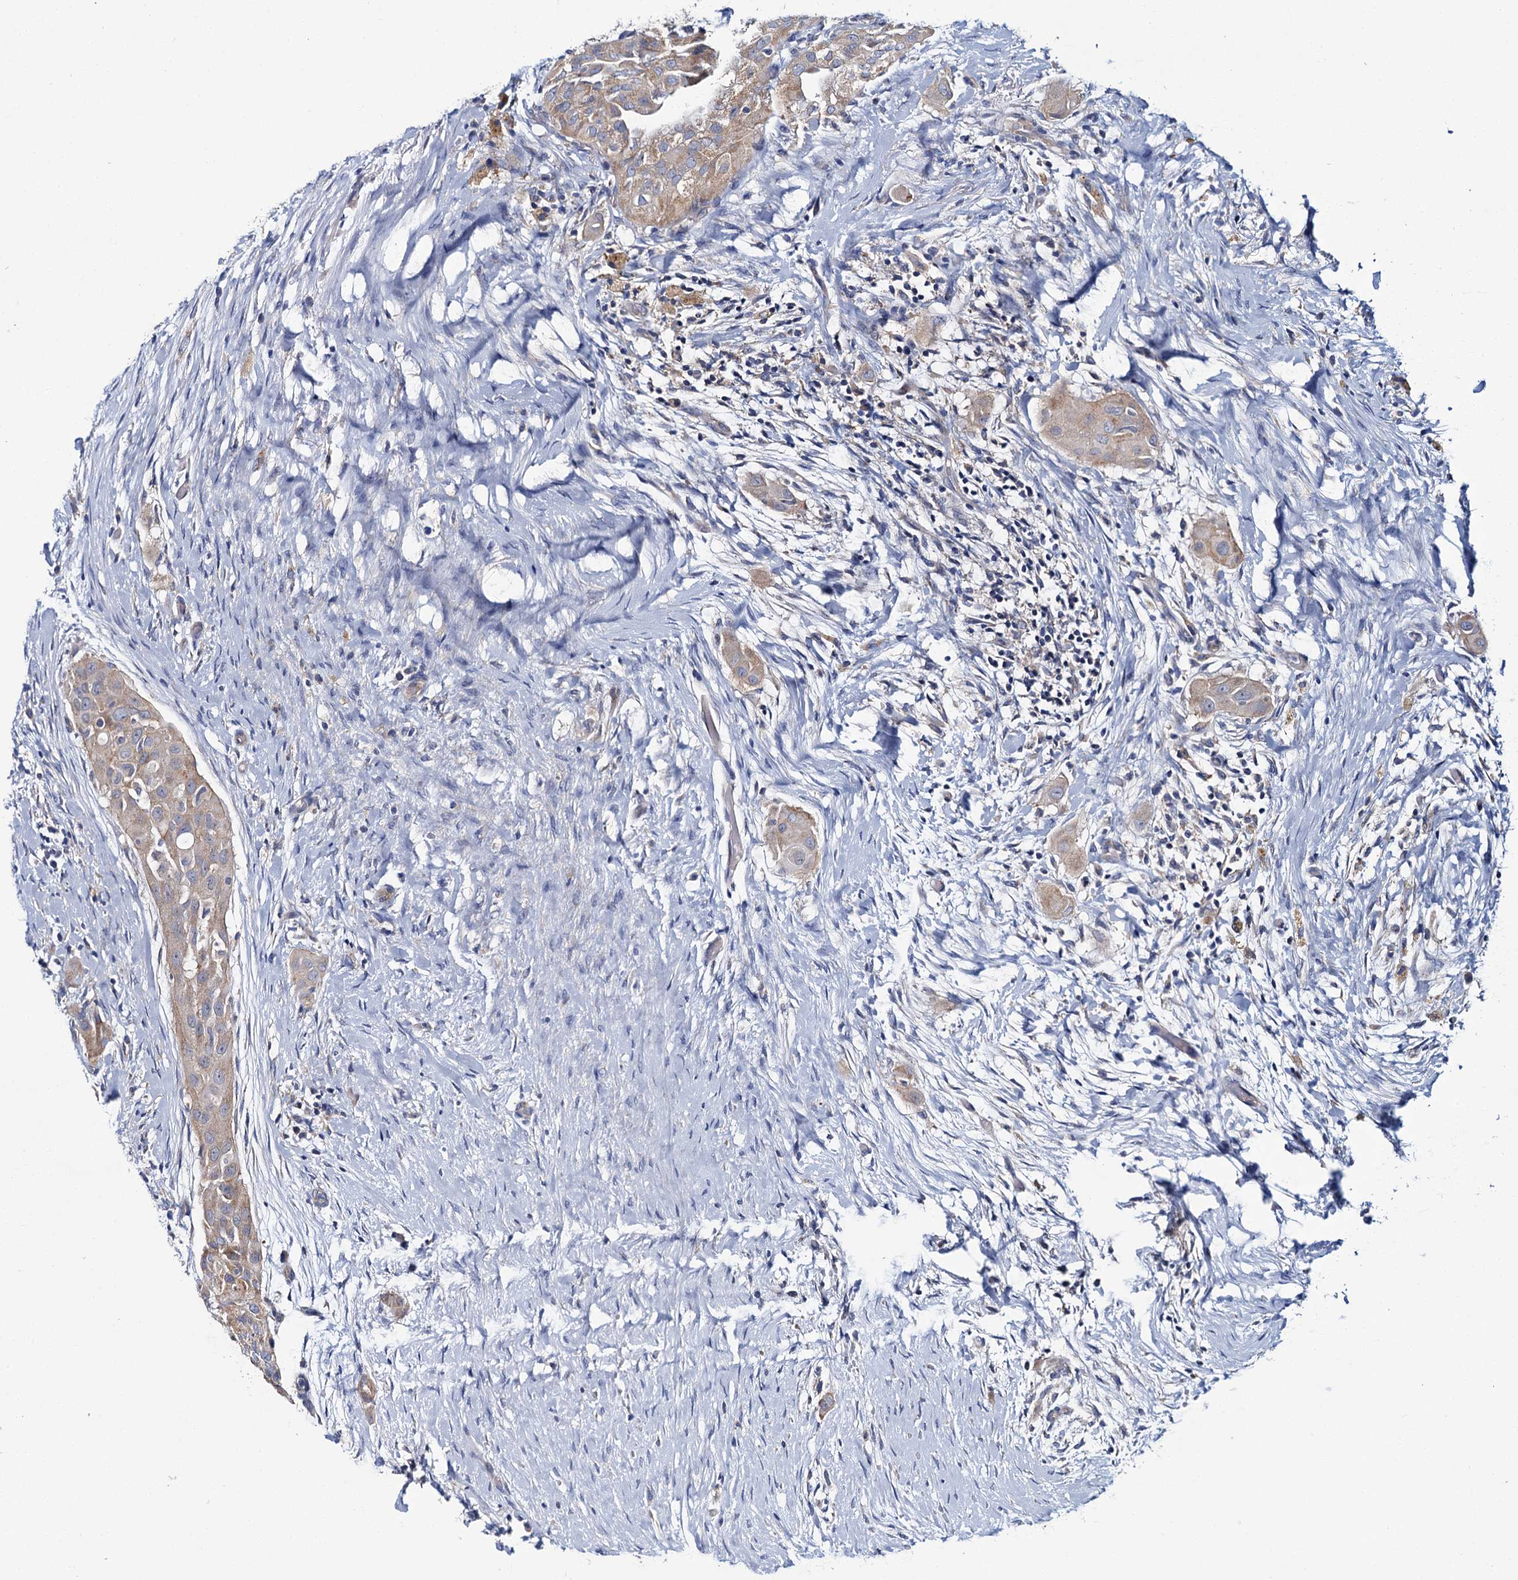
{"staining": {"intensity": "moderate", "quantity": ">75%", "location": "cytoplasmic/membranous"}, "tissue": "thyroid cancer", "cell_type": "Tumor cells", "image_type": "cancer", "snomed": [{"axis": "morphology", "description": "Papillary adenocarcinoma, NOS"}, {"axis": "topography", "description": "Thyroid gland"}], "caption": "Immunohistochemical staining of thyroid cancer demonstrates medium levels of moderate cytoplasmic/membranous positivity in approximately >75% of tumor cells.", "gene": "CEP295", "patient": {"sex": "female", "age": 59}}